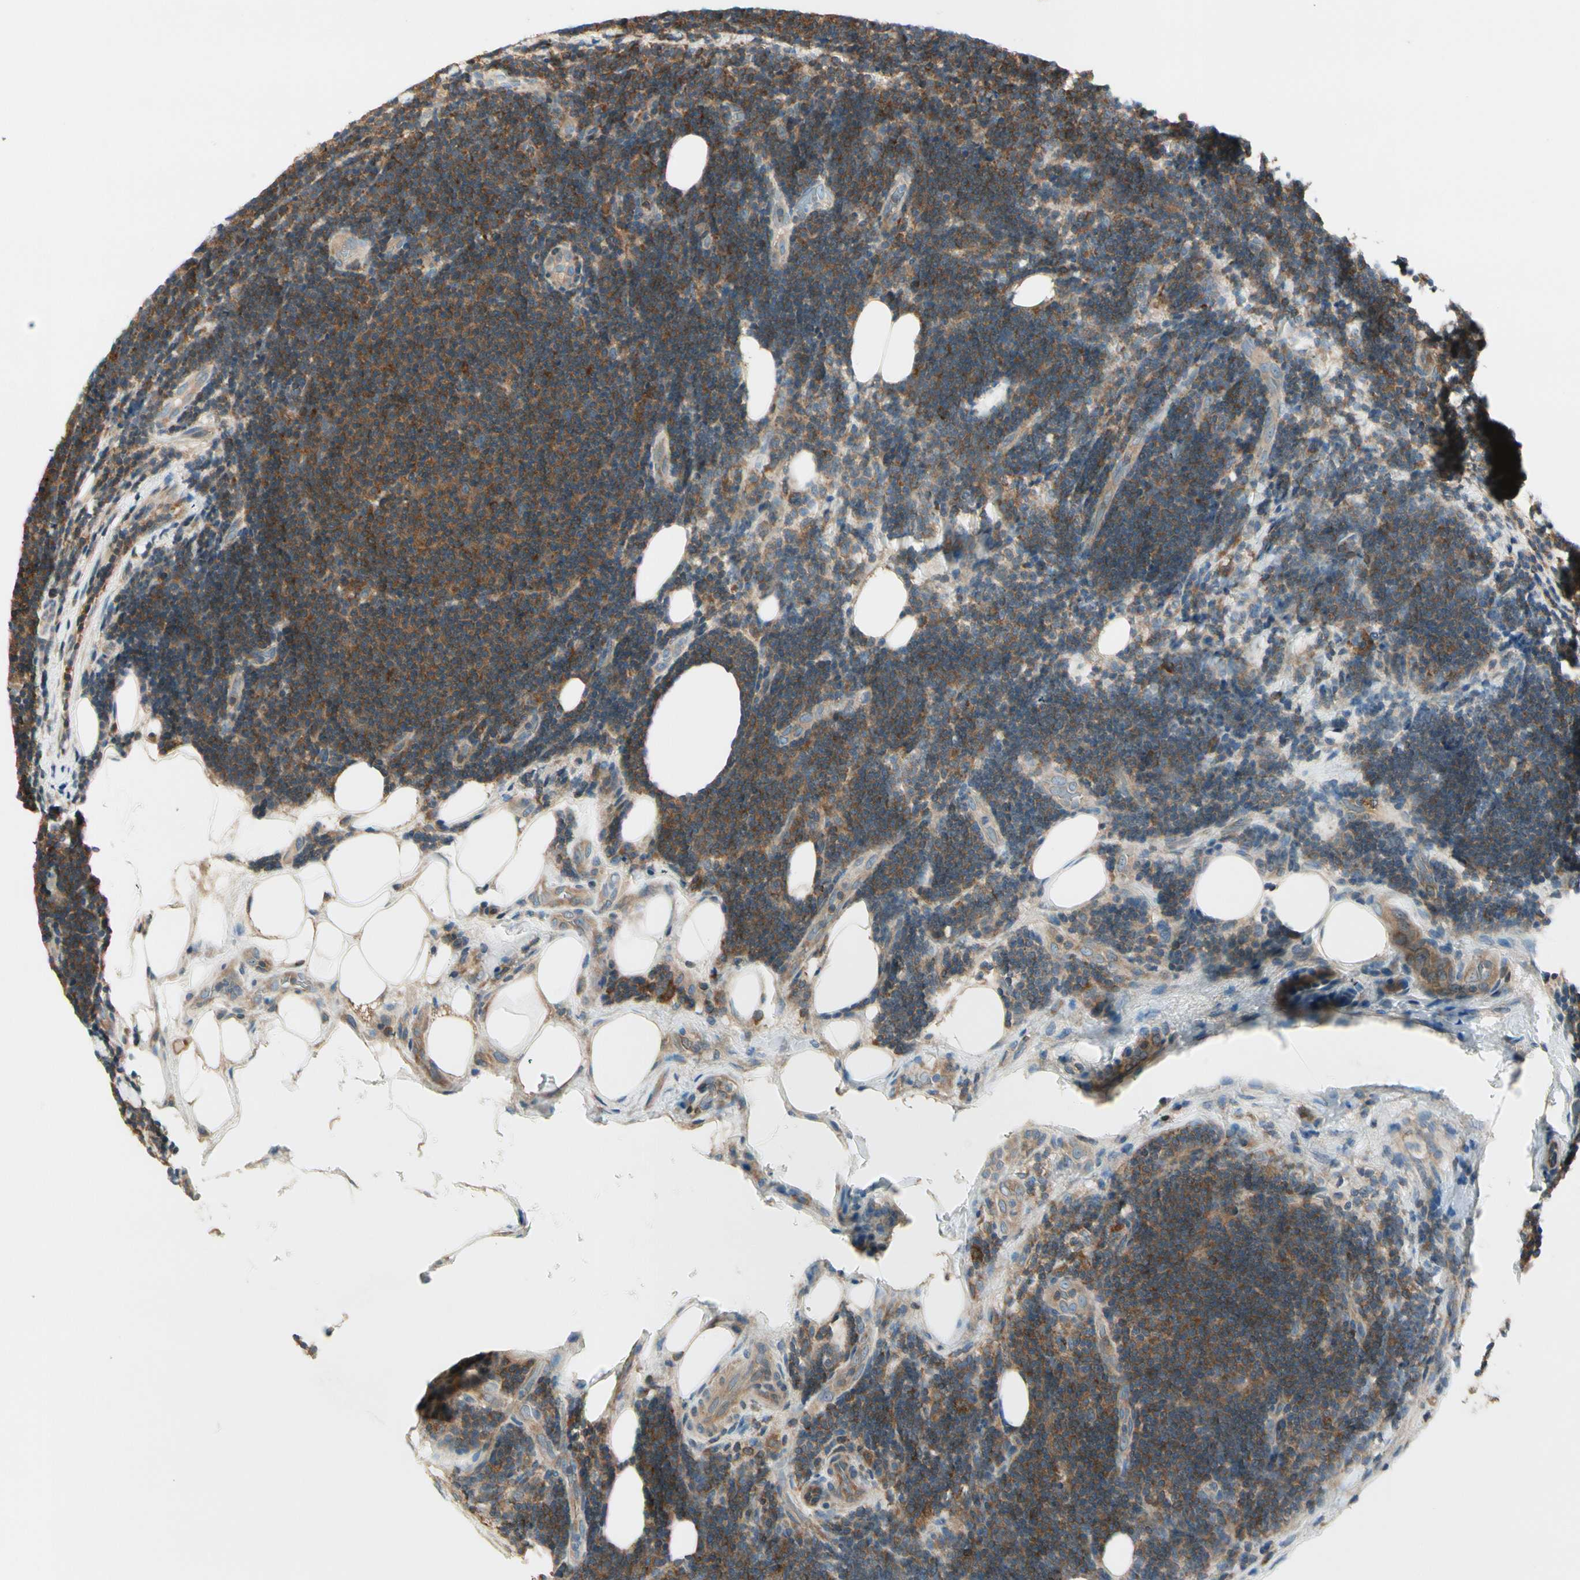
{"staining": {"intensity": "strong", "quantity": ">75%", "location": "cytoplasmic/membranous"}, "tissue": "lymphoma", "cell_type": "Tumor cells", "image_type": "cancer", "snomed": [{"axis": "morphology", "description": "Malignant lymphoma, non-Hodgkin's type, Low grade"}, {"axis": "topography", "description": "Lymph node"}], "caption": "IHC micrograph of neoplastic tissue: human low-grade malignant lymphoma, non-Hodgkin's type stained using immunohistochemistry reveals high levels of strong protein expression localized specifically in the cytoplasmic/membranous of tumor cells, appearing as a cytoplasmic/membranous brown color.", "gene": "OXSR1", "patient": {"sex": "male", "age": 83}}